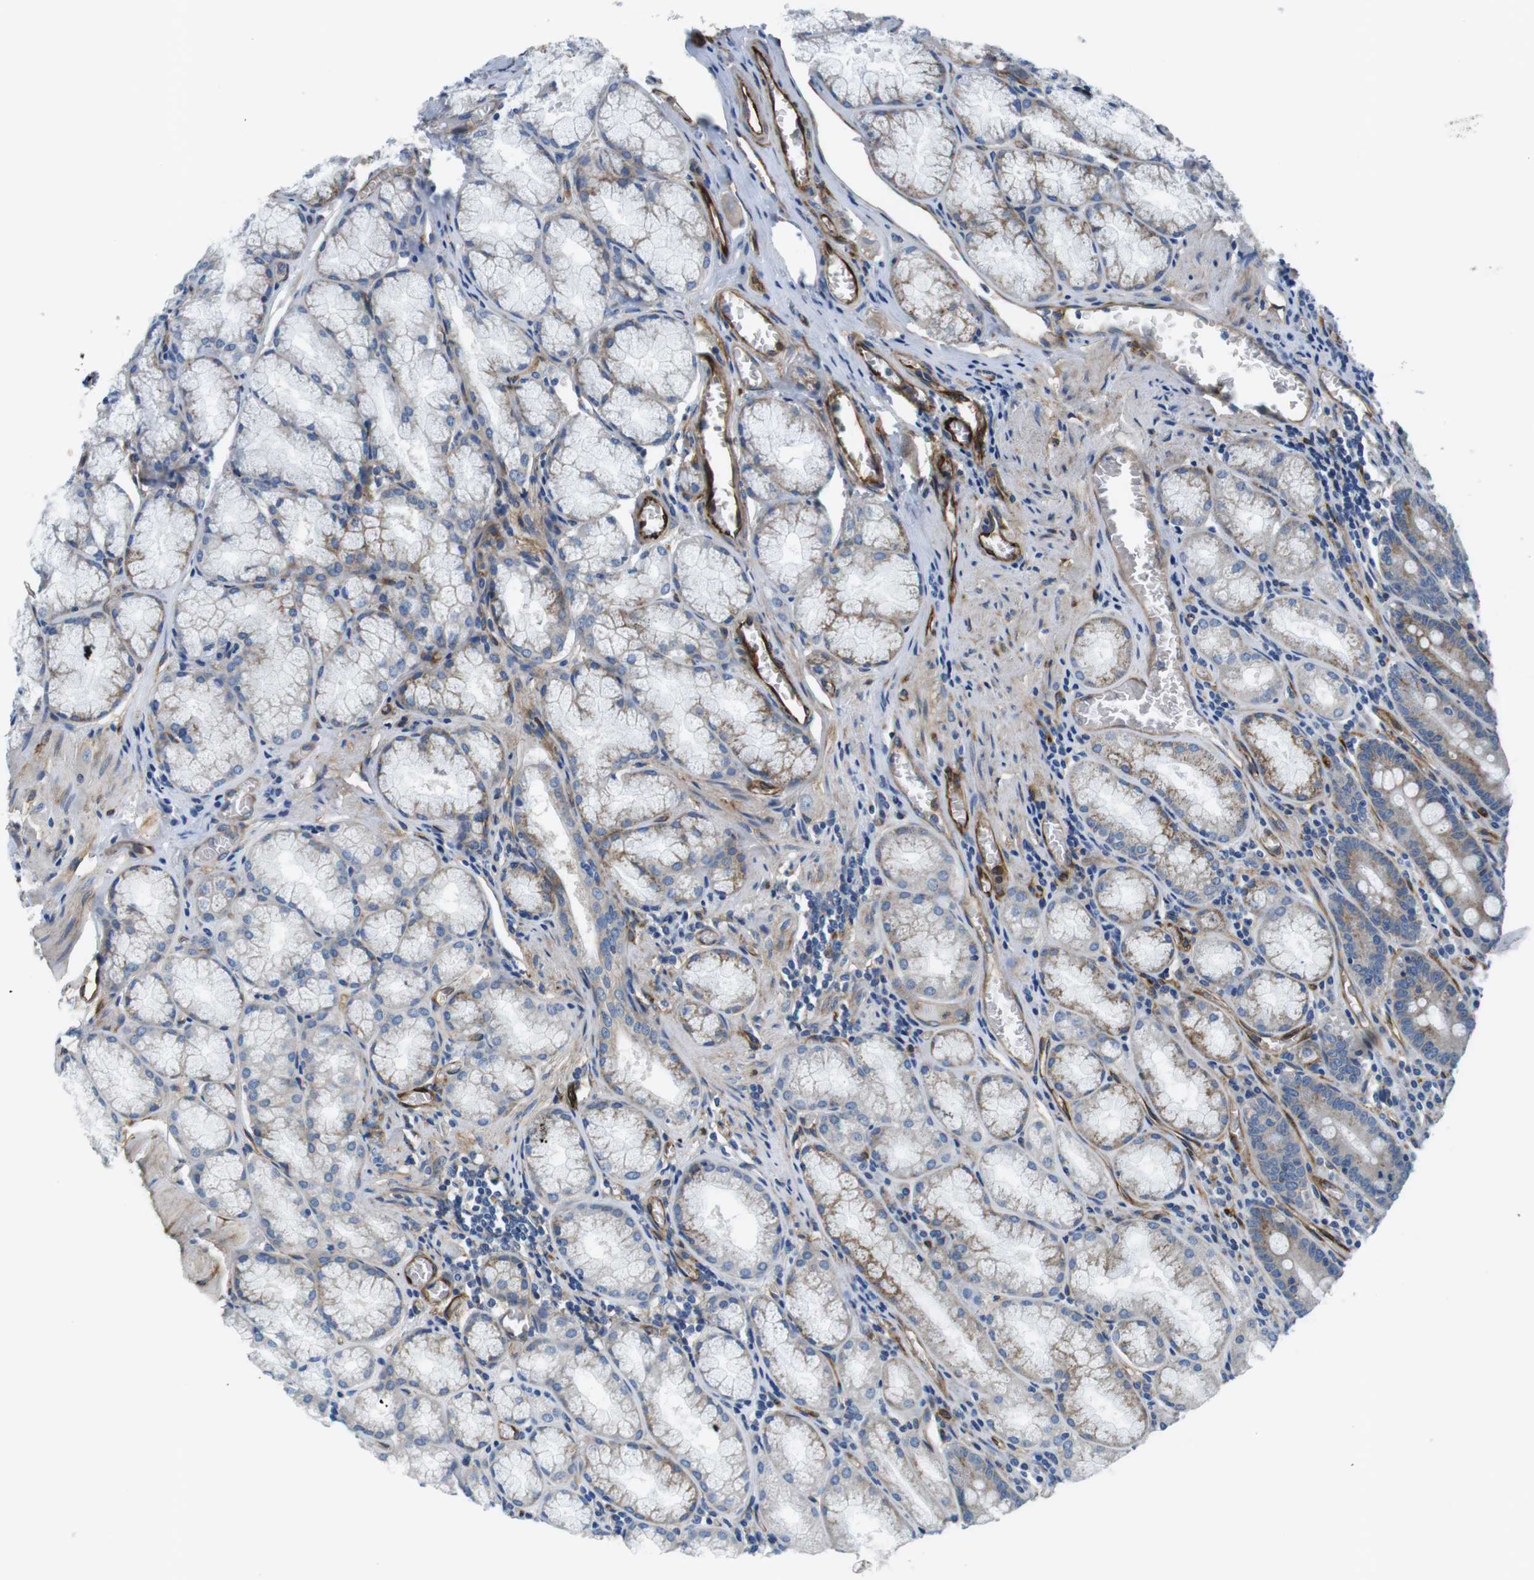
{"staining": {"intensity": "moderate", "quantity": "<25%", "location": "cytoplasmic/membranous"}, "tissue": "stomach", "cell_type": "Glandular cells", "image_type": "normal", "snomed": [{"axis": "morphology", "description": "Normal tissue, NOS"}, {"axis": "topography", "description": "Stomach, lower"}], "caption": "Immunohistochemistry staining of normal stomach, which exhibits low levels of moderate cytoplasmic/membranous positivity in about <25% of glandular cells indicating moderate cytoplasmic/membranous protein positivity. The staining was performed using DAB (brown) for protein detection and nuclei were counterstained in hematoxylin (blue).", "gene": "EMP2", "patient": {"sex": "male", "age": 56}}